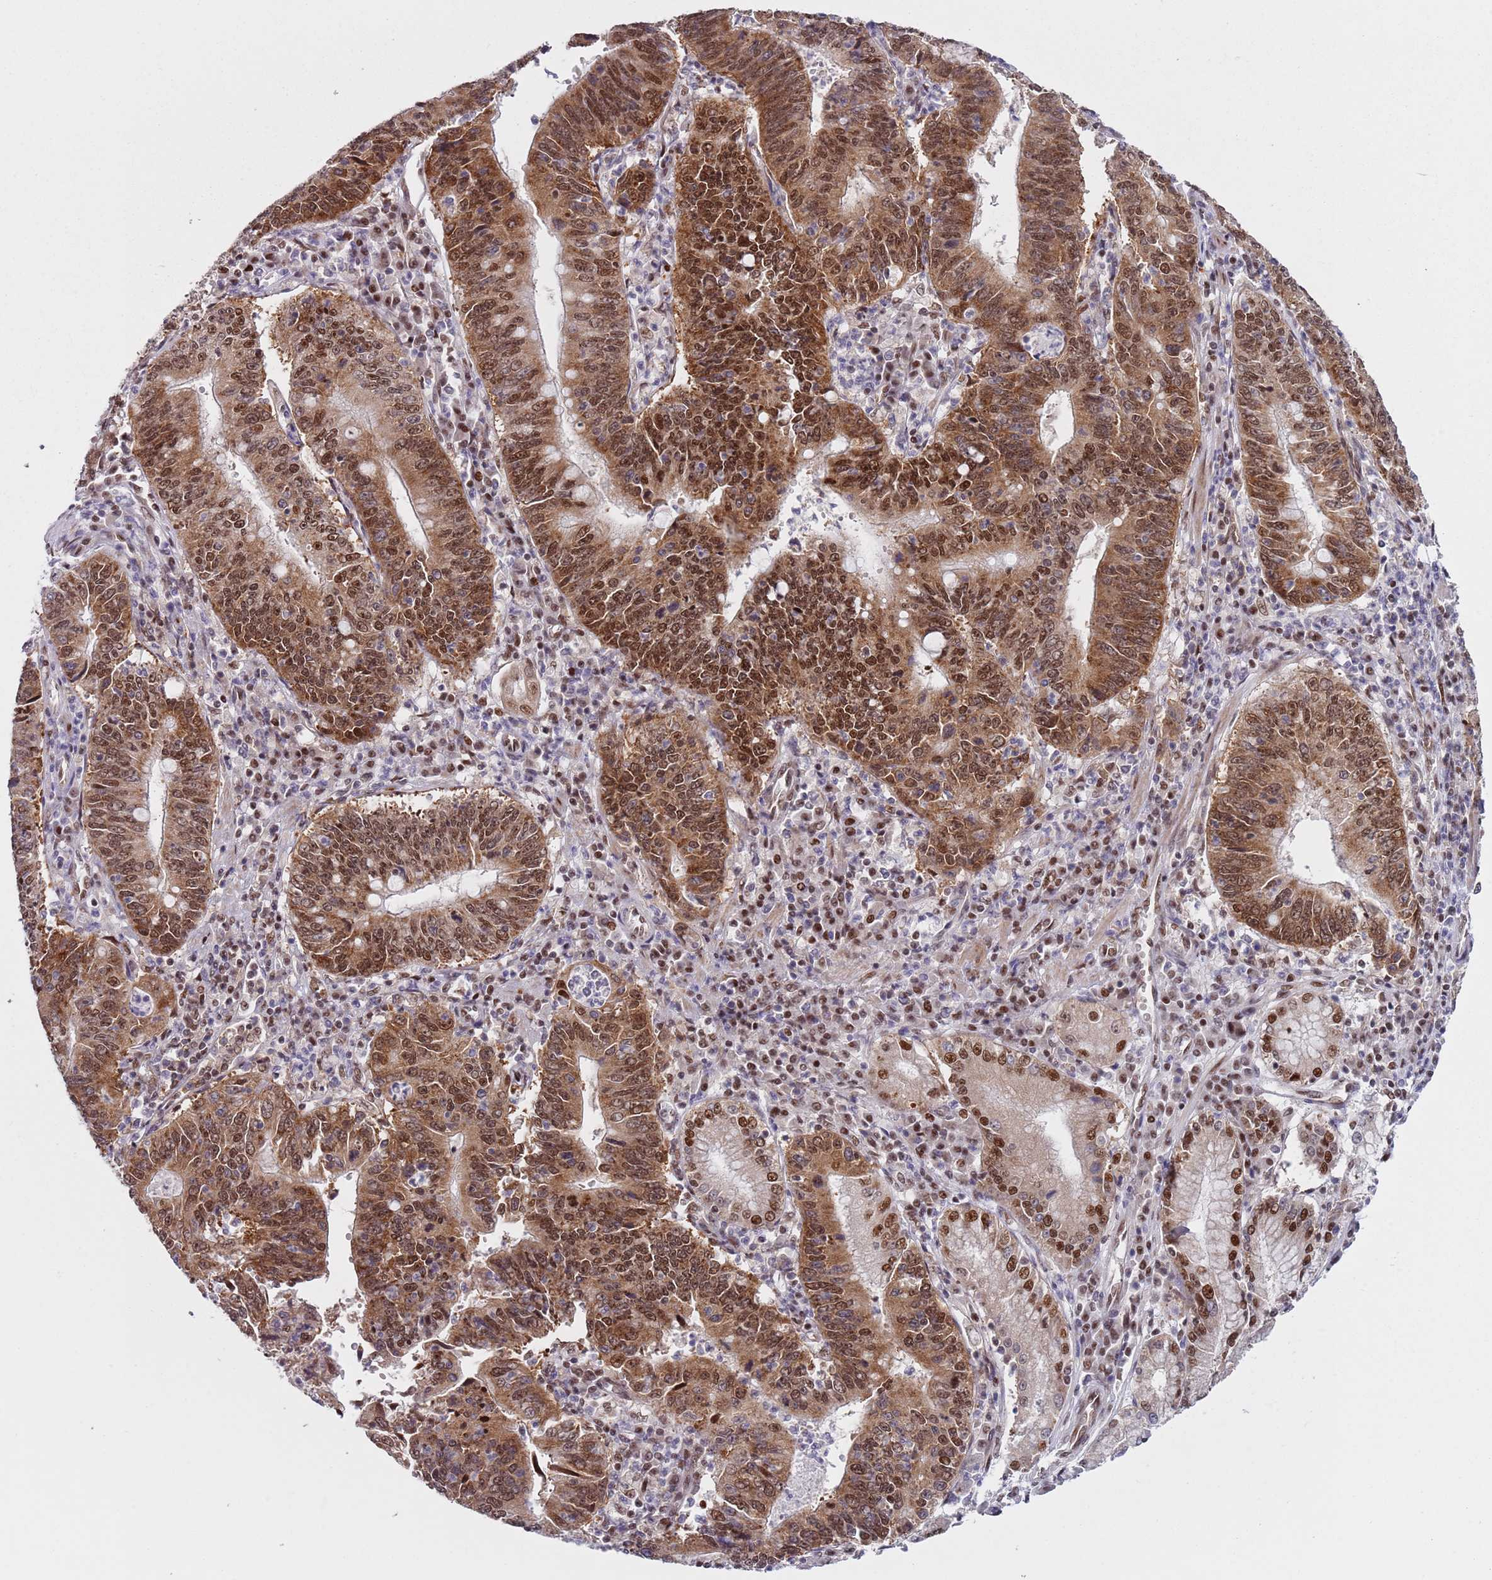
{"staining": {"intensity": "moderate", "quantity": ">75%", "location": "cytoplasmic/membranous,nuclear"}, "tissue": "stomach cancer", "cell_type": "Tumor cells", "image_type": "cancer", "snomed": [{"axis": "morphology", "description": "Adenocarcinoma, NOS"}, {"axis": "topography", "description": "Stomach"}], "caption": "This photomicrograph displays stomach adenocarcinoma stained with IHC to label a protein in brown. The cytoplasmic/membranous and nuclear of tumor cells show moderate positivity for the protein. Nuclei are counter-stained blue.", "gene": "SLC25A32", "patient": {"sex": "male", "age": 59}}